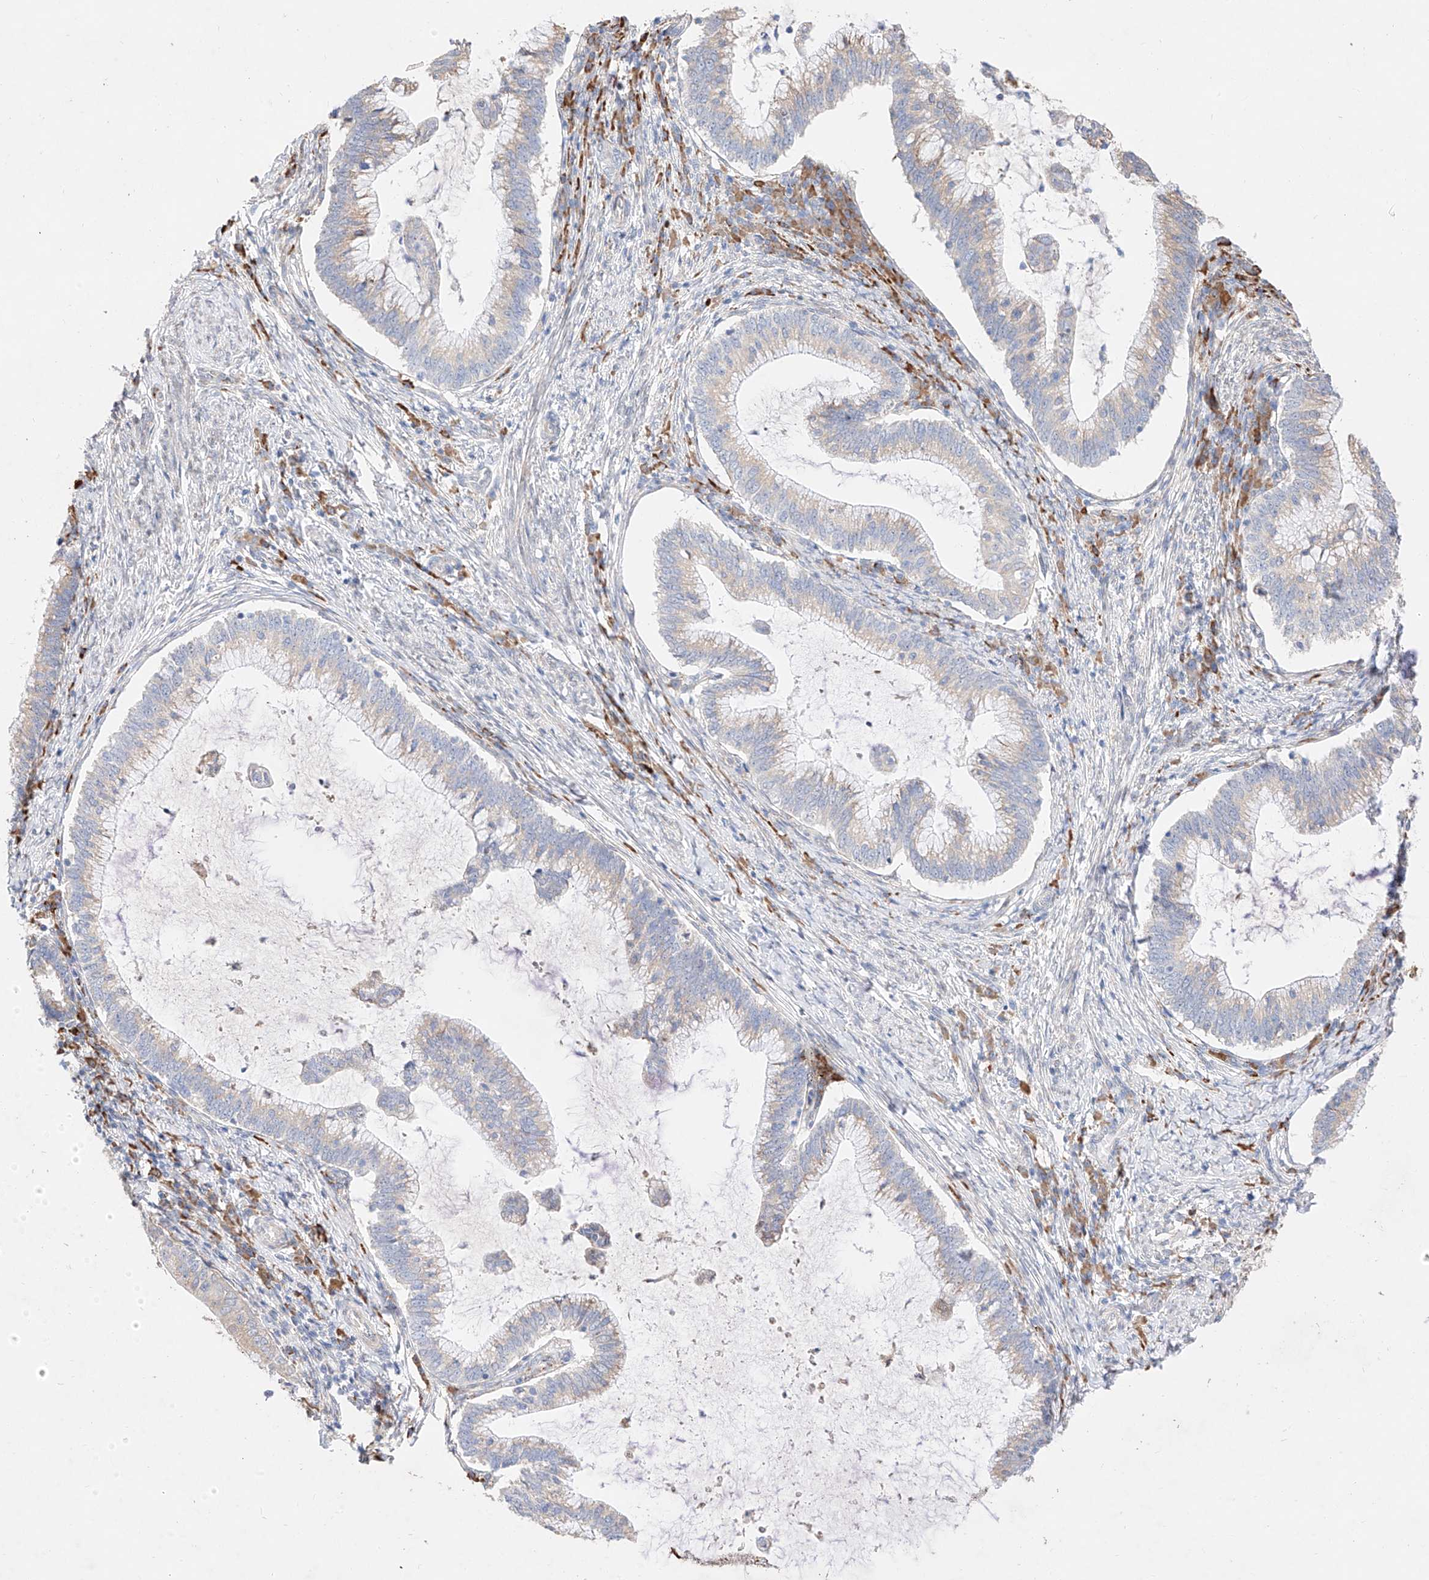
{"staining": {"intensity": "negative", "quantity": "none", "location": "none"}, "tissue": "cervical cancer", "cell_type": "Tumor cells", "image_type": "cancer", "snomed": [{"axis": "morphology", "description": "Adenocarcinoma, NOS"}, {"axis": "topography", "description": "Cervix"}], "caption": "Protein analysis of cervical cancer (adenocarcinoma) shows no significant expression in tumor cells.", "gene": "ATP9B", "patient": {"sex": "female", "age": 36}}